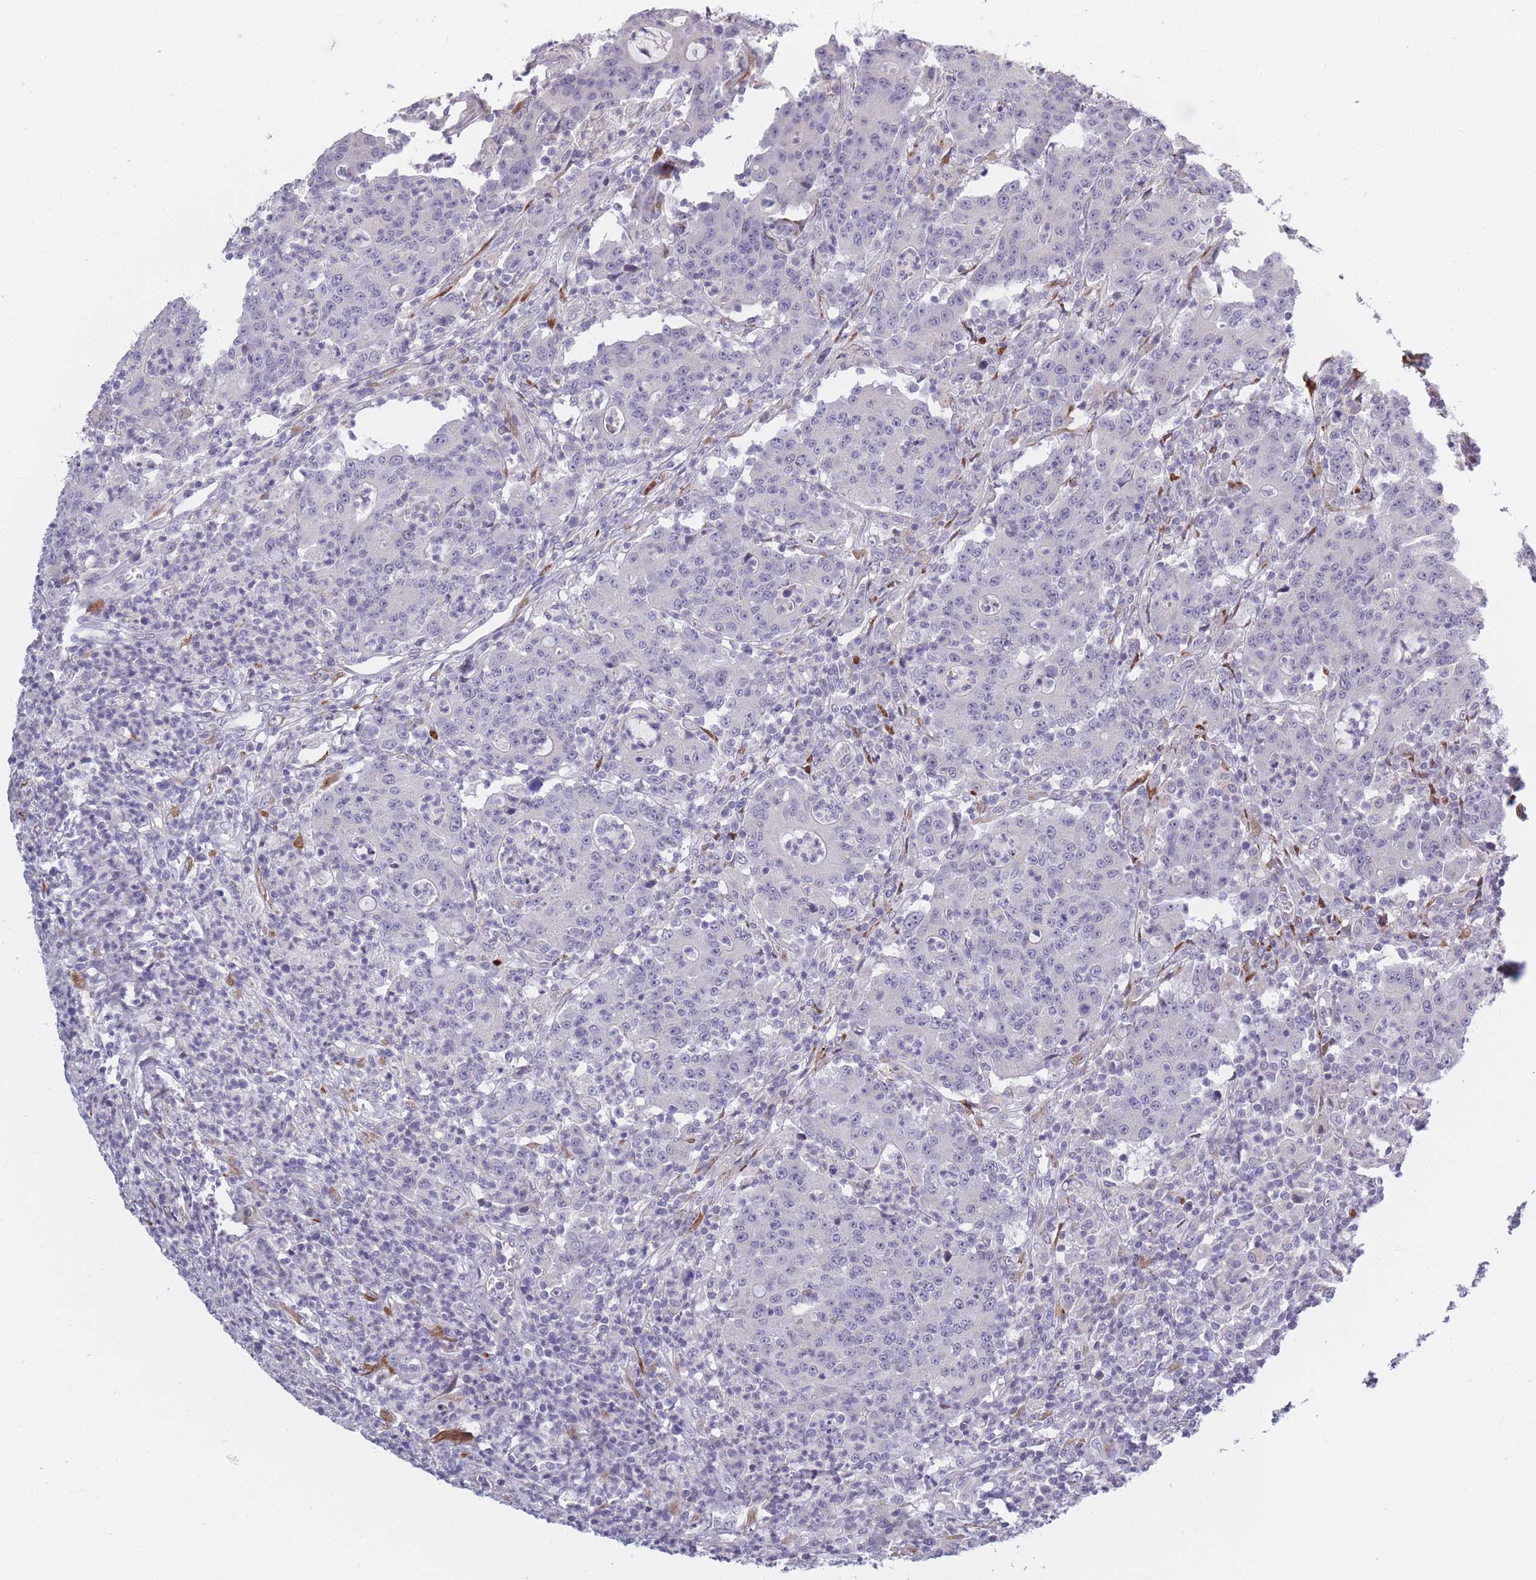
{"staining": {"intensity": "negative", "quantity": "none", "location": "none"}, "tissue": "colorectal cancer", "cell_type": "Tumor cells", "image_type": "cancer", "snomed": [{"axis": "morphology", "description": "Adenocarcinoma, NOS"}, {"axis": "topography", "description": "Colon"}], "caption": "Colorectal cancer (adenocarcinoma) stained for a protein using immunohistochemistry (IHC) shows no expression tumor cells.", "gene": "CCNQ", "patient": {"sex": "male", "age": 83}}